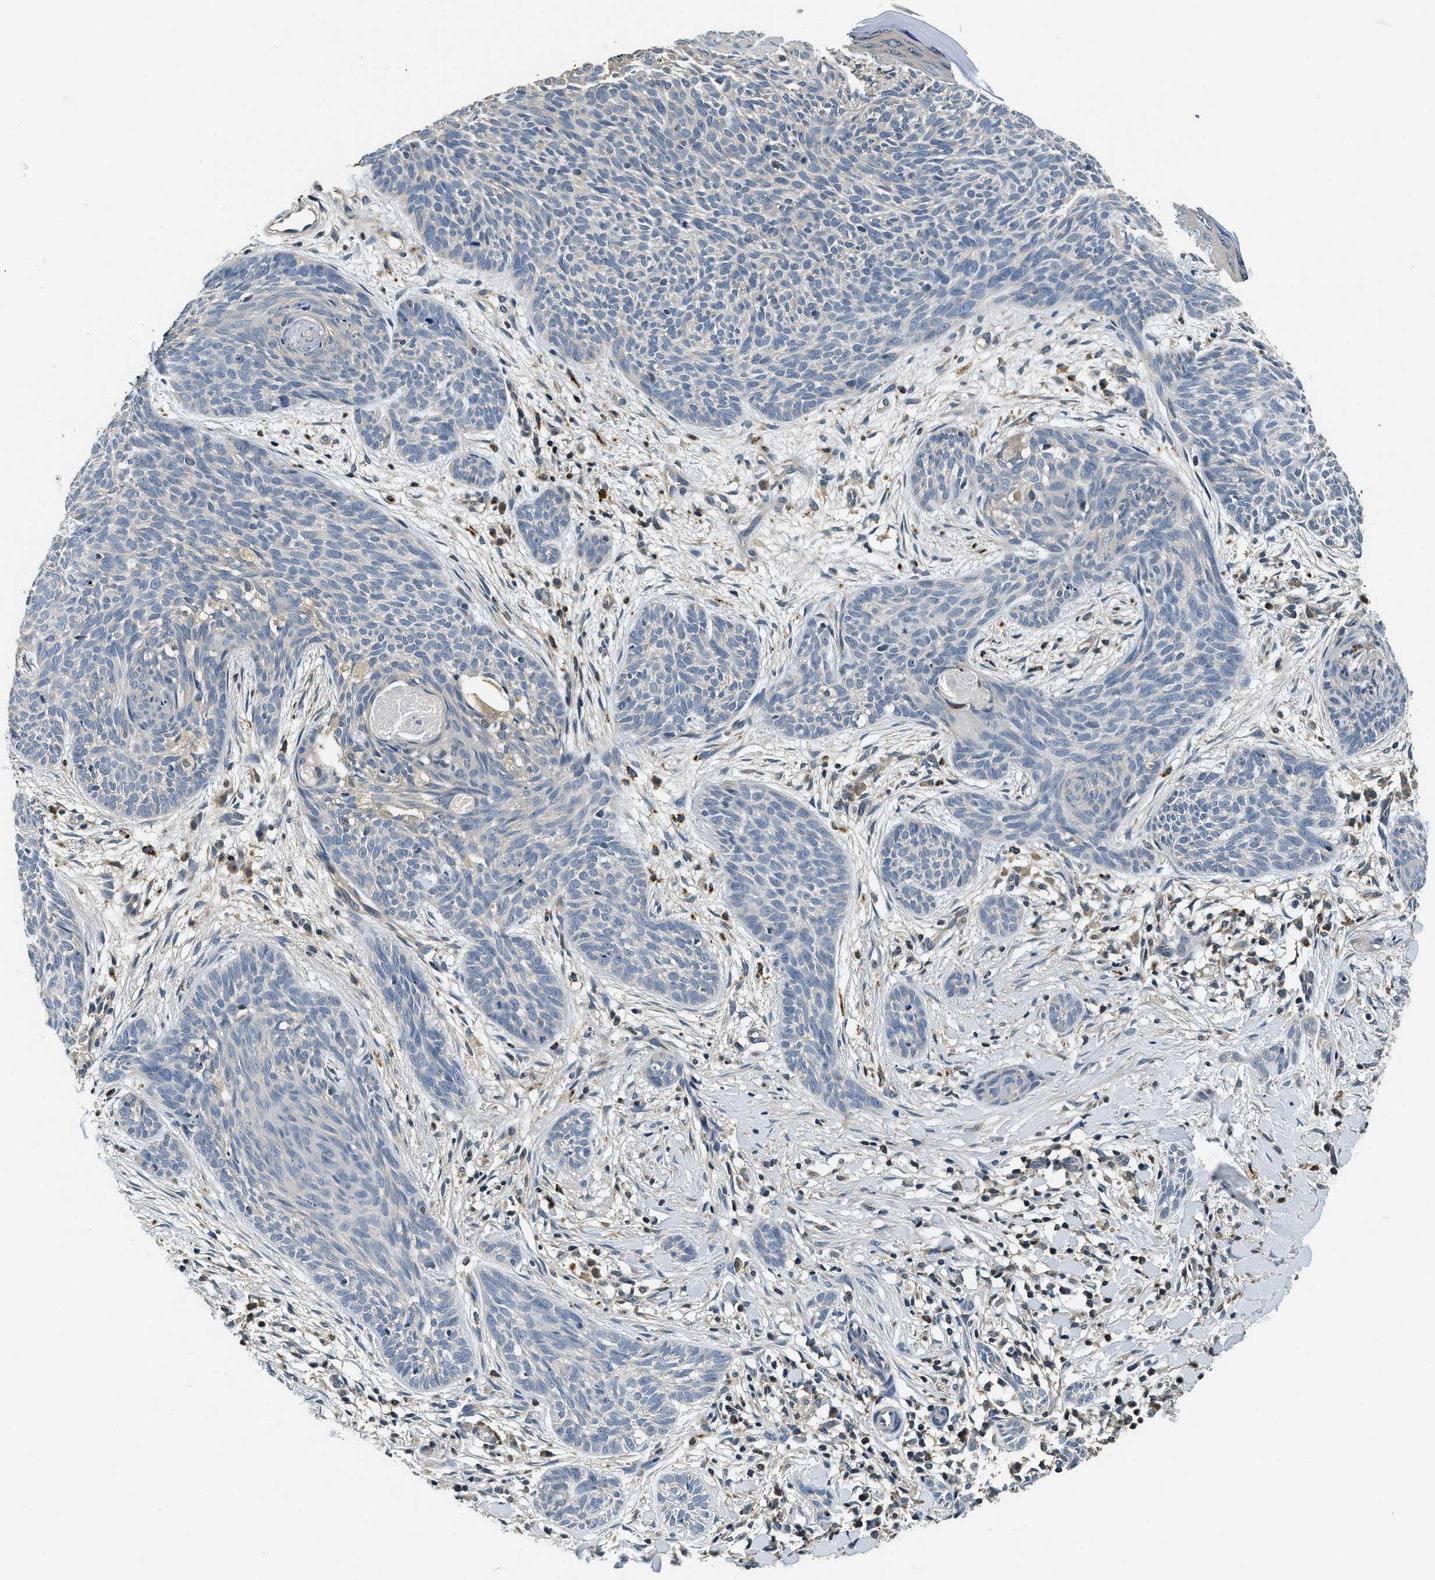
{"staining": {"intensity": "moderate", "quantity": "<25%", "location": "cytoplasmic/membranous"}, "tissue": "skin cancer", "cell_type": "Tumor cells", "image_type": "cancer", "snomed": [{"axis": "morphology", "description": "Basal cell carcinoma"}, {"axis": "topography", "description": "Skin"}], "caption": "High-power microscopy captured an immunohistochemistry (IHC) photomicrograph of skin cancer, revealing moderate cytoplasmic/membranous positivity in approximately <25% of tumor cells. The staining was performed using DAB, with brown indicating positive protein expression. Nuclei are stained blue with hematoxylin.", "gene": "RESF1", "patient": {"sex": "female", "age": 59}}